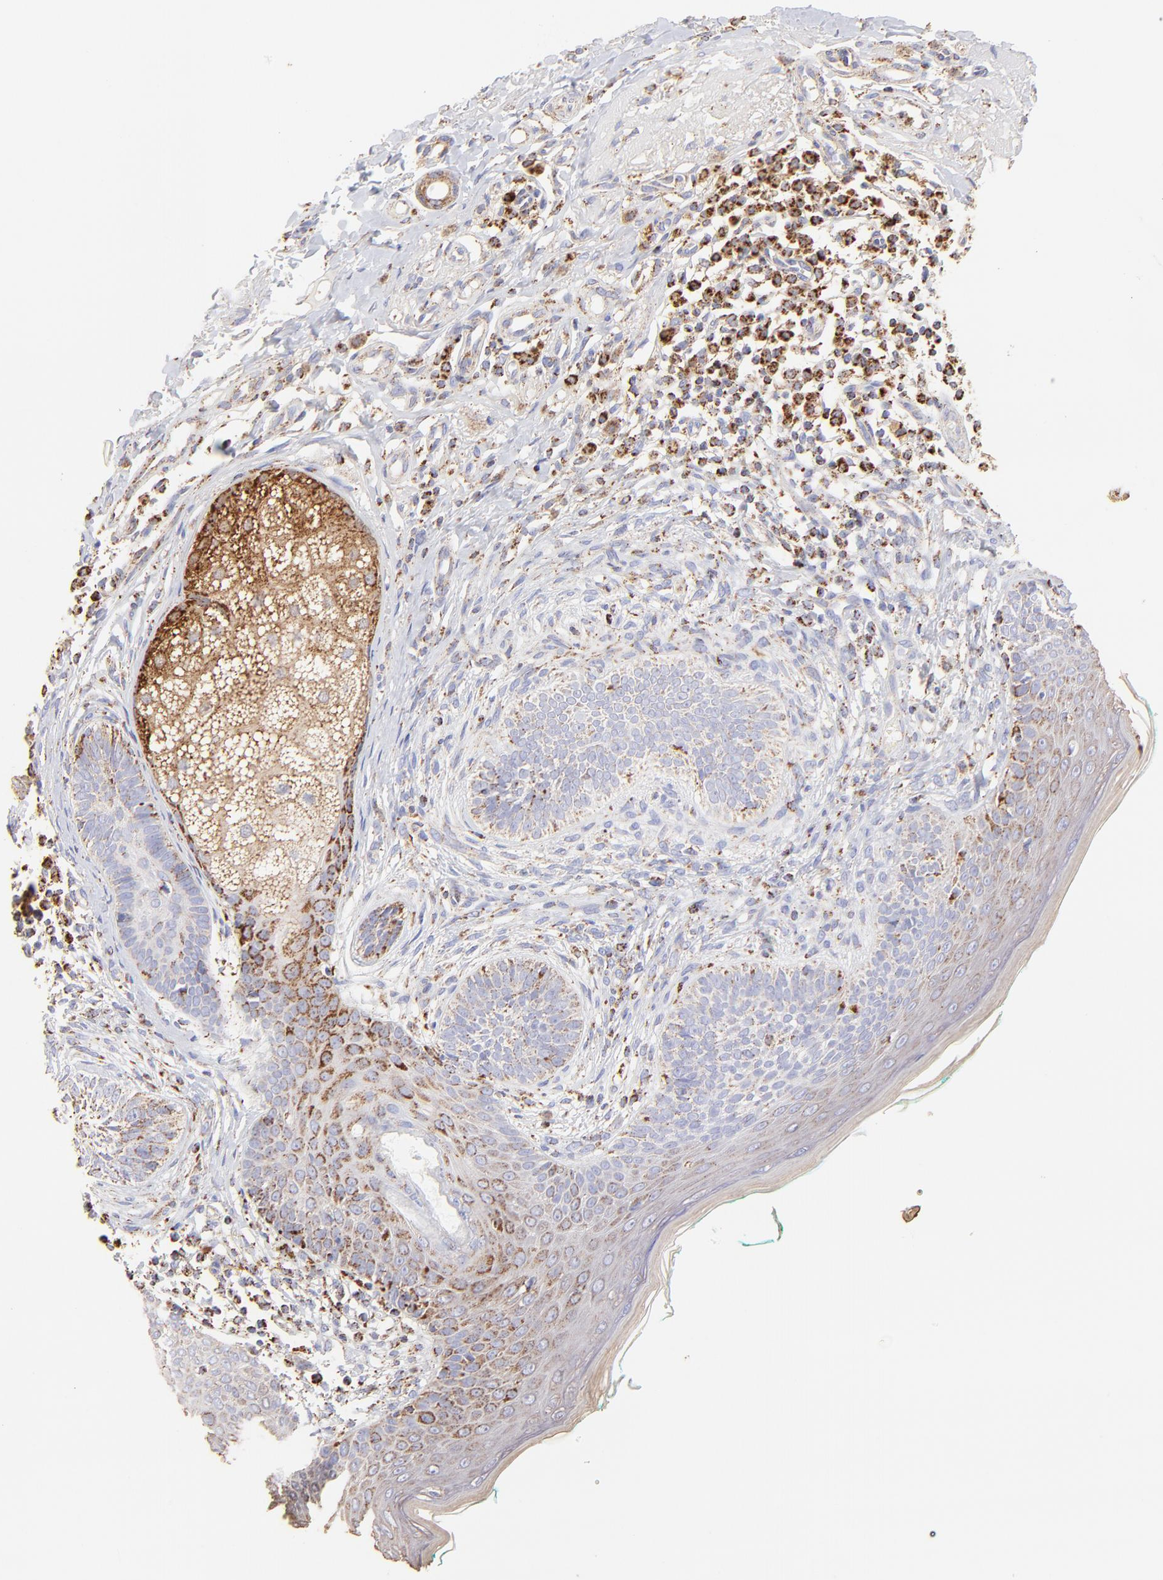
{"staining": {"intensity": "moderate", "quantity": "<25%", "location": "cytoplasmic/membranous"}, "tissue": "skin cancer", "cell_type": "Tumor cells", "image_type": "cancer", "snomed": [{"axis": "morphology", "description": "Normal tissue, NOS"}, {"axis": "morphology", "description": "Basal cell carcinoma"}, {"axis": "topography", "description": "Skin"}], "caption": "Protein positivity by immunohistochemistry reveals moderate cytoplasmic/membranous expression in about <25% of tumor cells in skin basal cell carcinoma. (Brightfield microscopy of DAB IHC at high magnification).", "gene": "ECH1", "patient": {"sex": "male", "age": 76}}